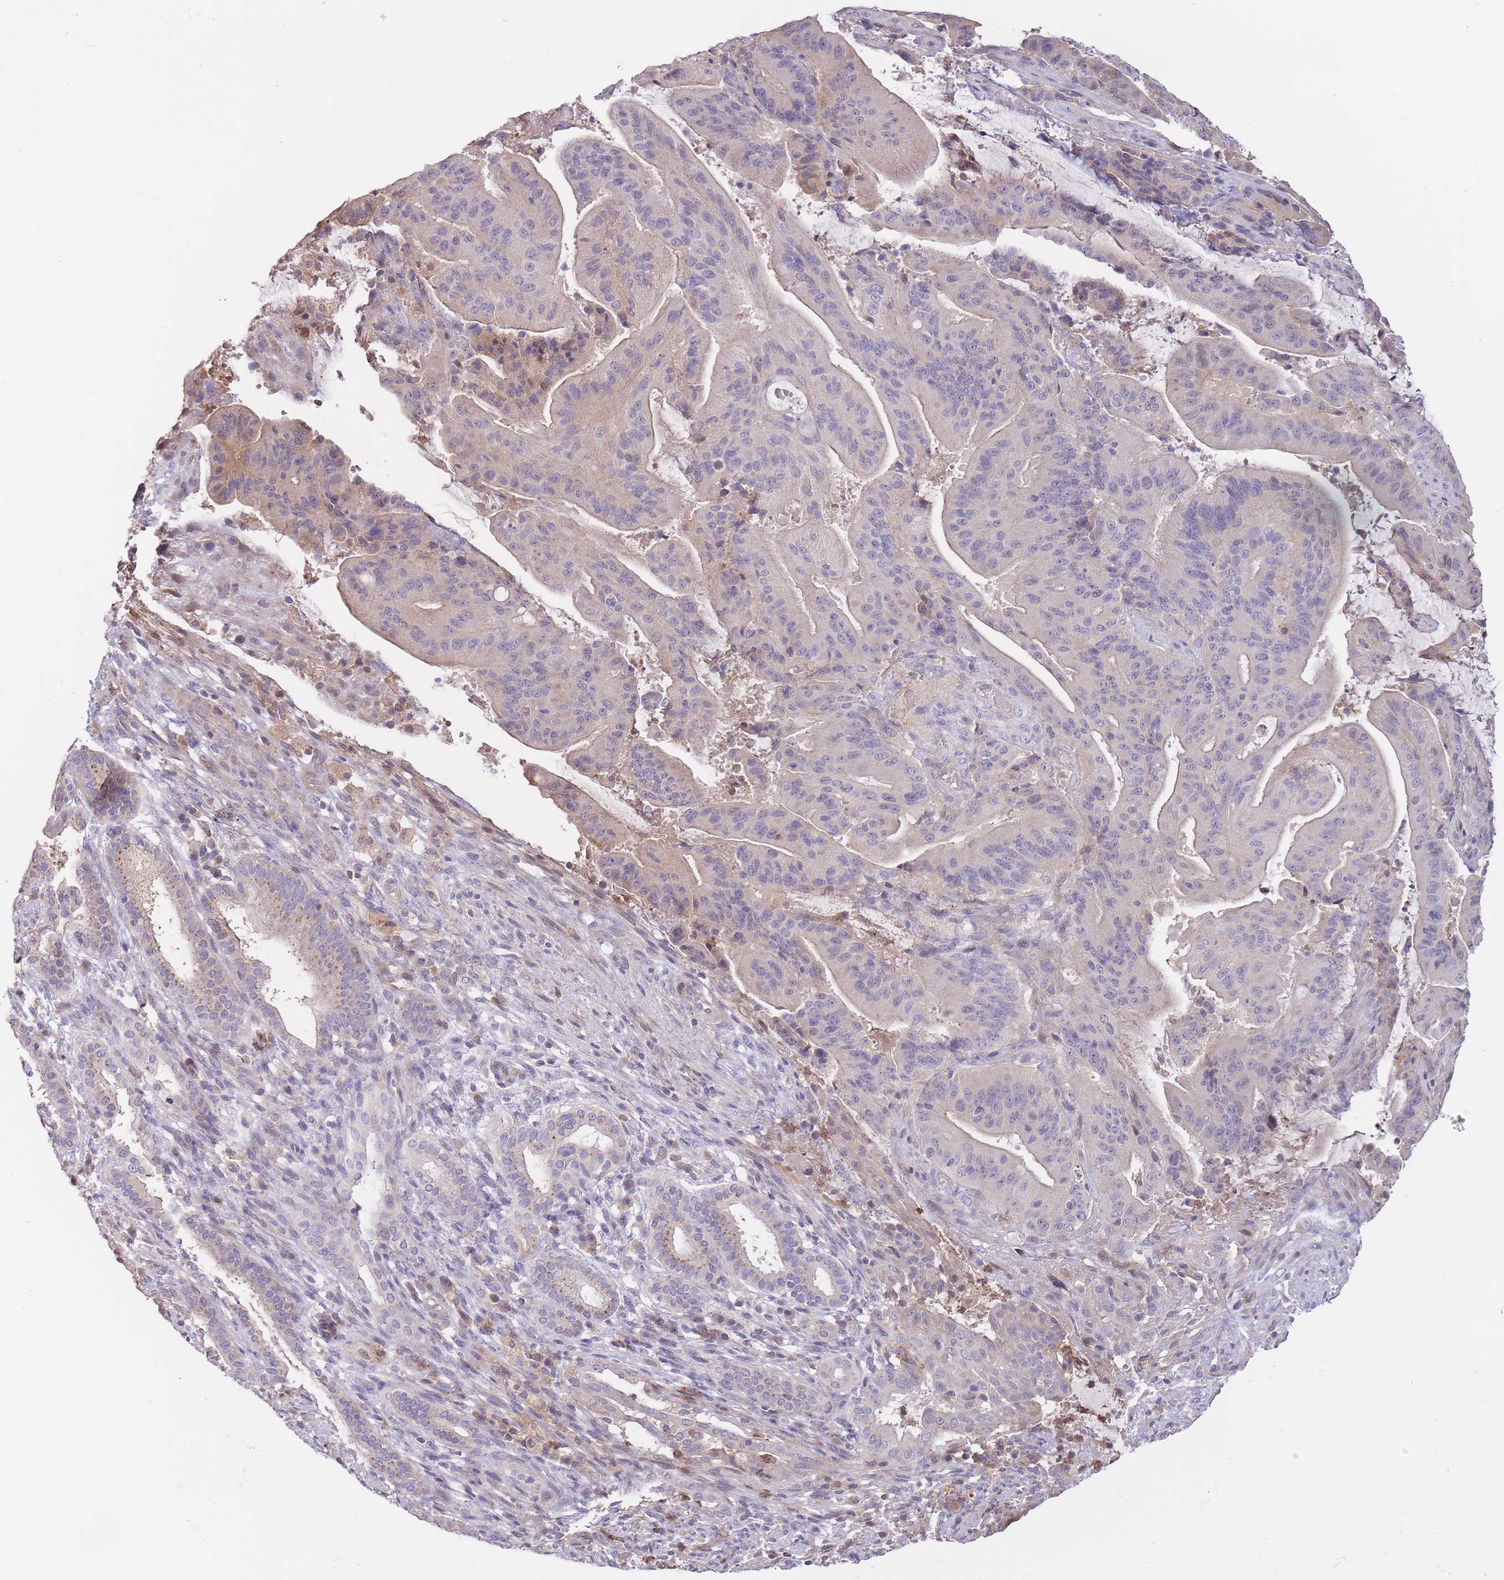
{"staining": {"intensity": "moderate", "quantity": "<25%", "location": "cytoplasmic/membranous"}, "tissue": "liver cancer", "cell_type": "Tumor cells", "image_type": "cancer", "snomed": [{"axis": "morphology", "description": "Normal tissue, NOS"}, {"axis": "morphology", "description": "Cholangiocarcinoma"}, {"axis": "topography", "description": "Liver"}, {"axis": "topography", "description": "Peripheral nerve tissue"}], "caption": "Immunohistochemistry (DAB (3,3'-diaminobenzidine)) staining of liver cholangiocarcinoma demonstrates moderate cytoplasmic/membranous protein expression in approximately <25% of tumor cells.", "gene": "ZNF304", "patient": {"sex": "female", "age": 73}}